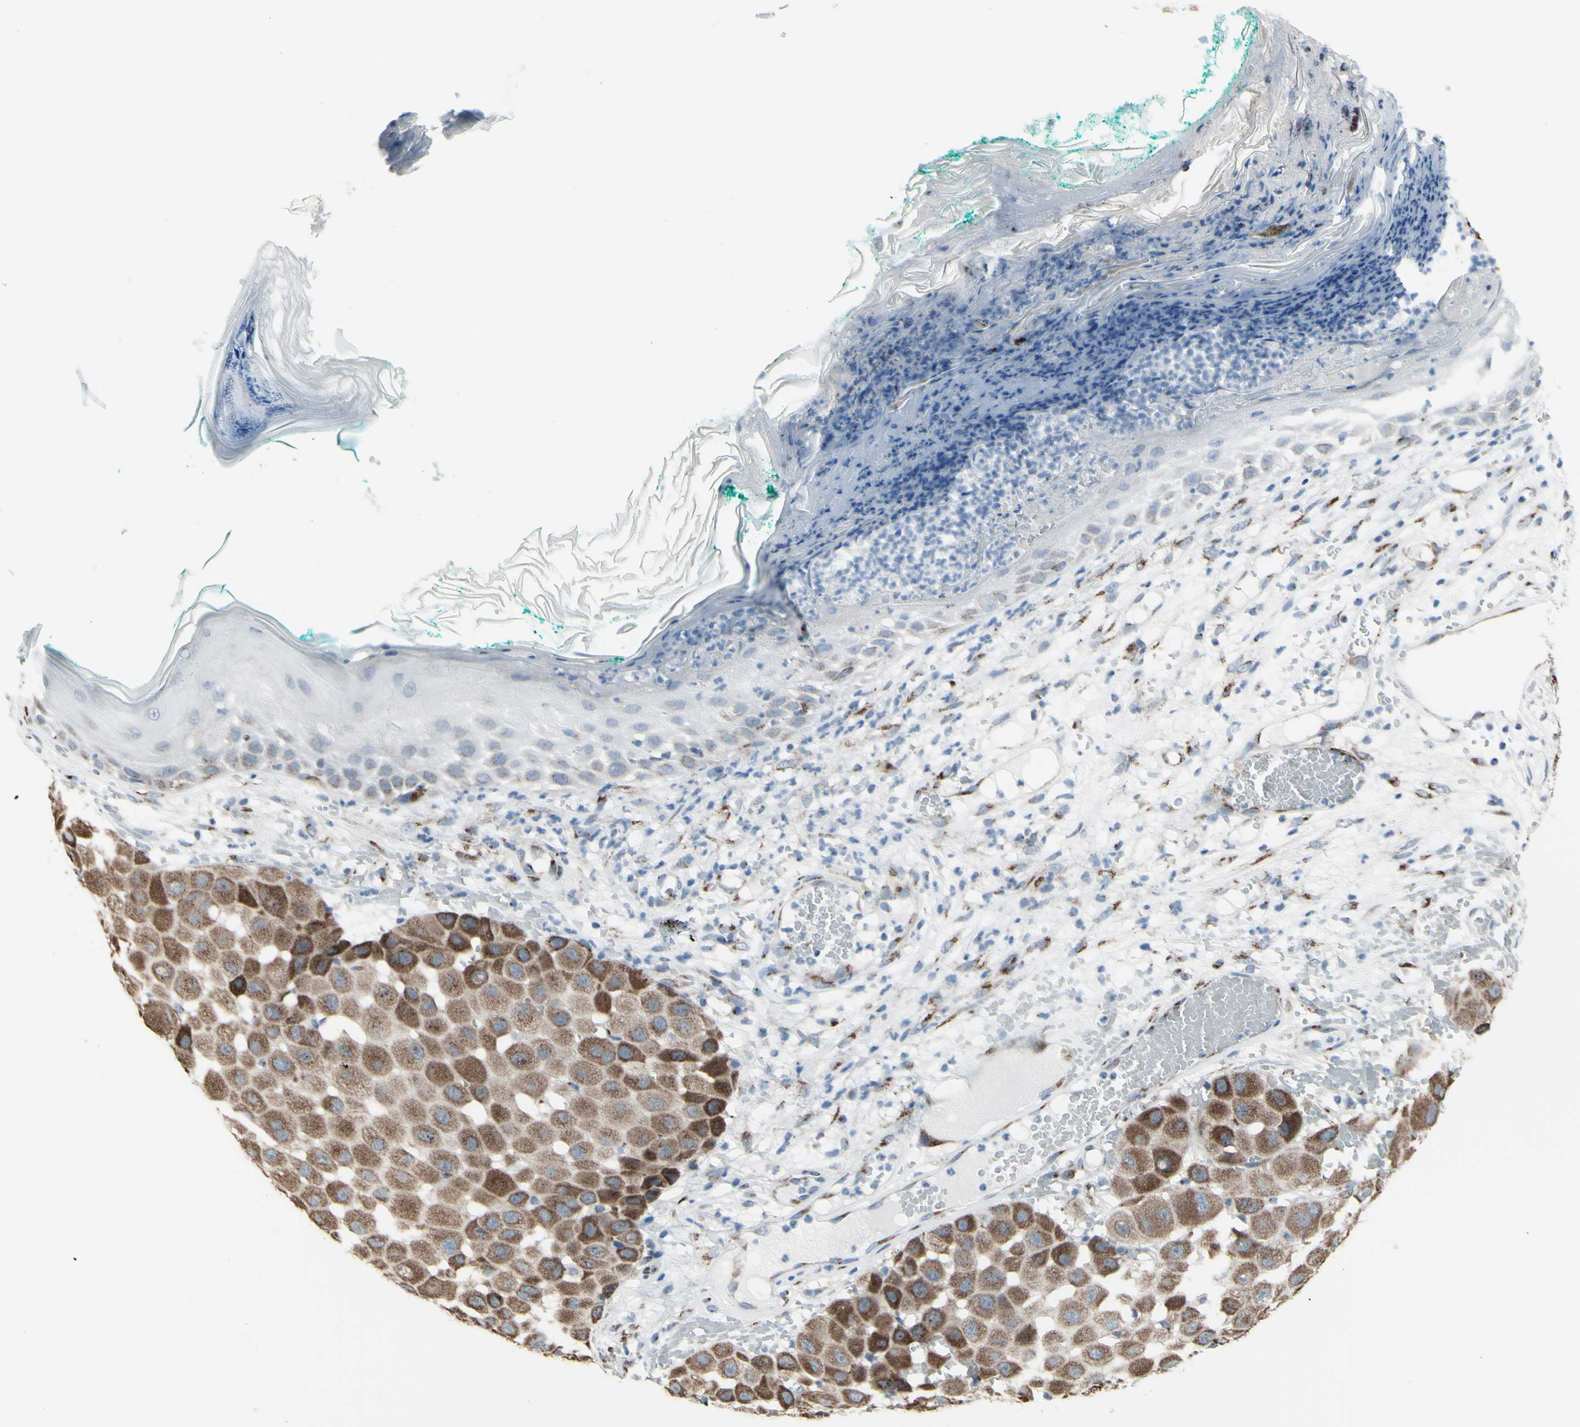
{"staining": {"intensity": "moderate", "quantity": ">75%", "location": "cytoplasmic/membranous"}, "tissue": "melanoma", "cell_type": "Tumor cells", "image_type": "cancer", "snomed": [{"axis": "morphology", "description": "Malignant melanoma, NOS"}, {"axis": "topography", "description": "Skin"}], "caption": "Brown immunohistochemical staining in melanoma demonstrates moderate cytoplasmic/membranous expression in approximately >75% of tumor cells.", "gene": "GLG1", "patient": {"sex": "female", "age": 81}}